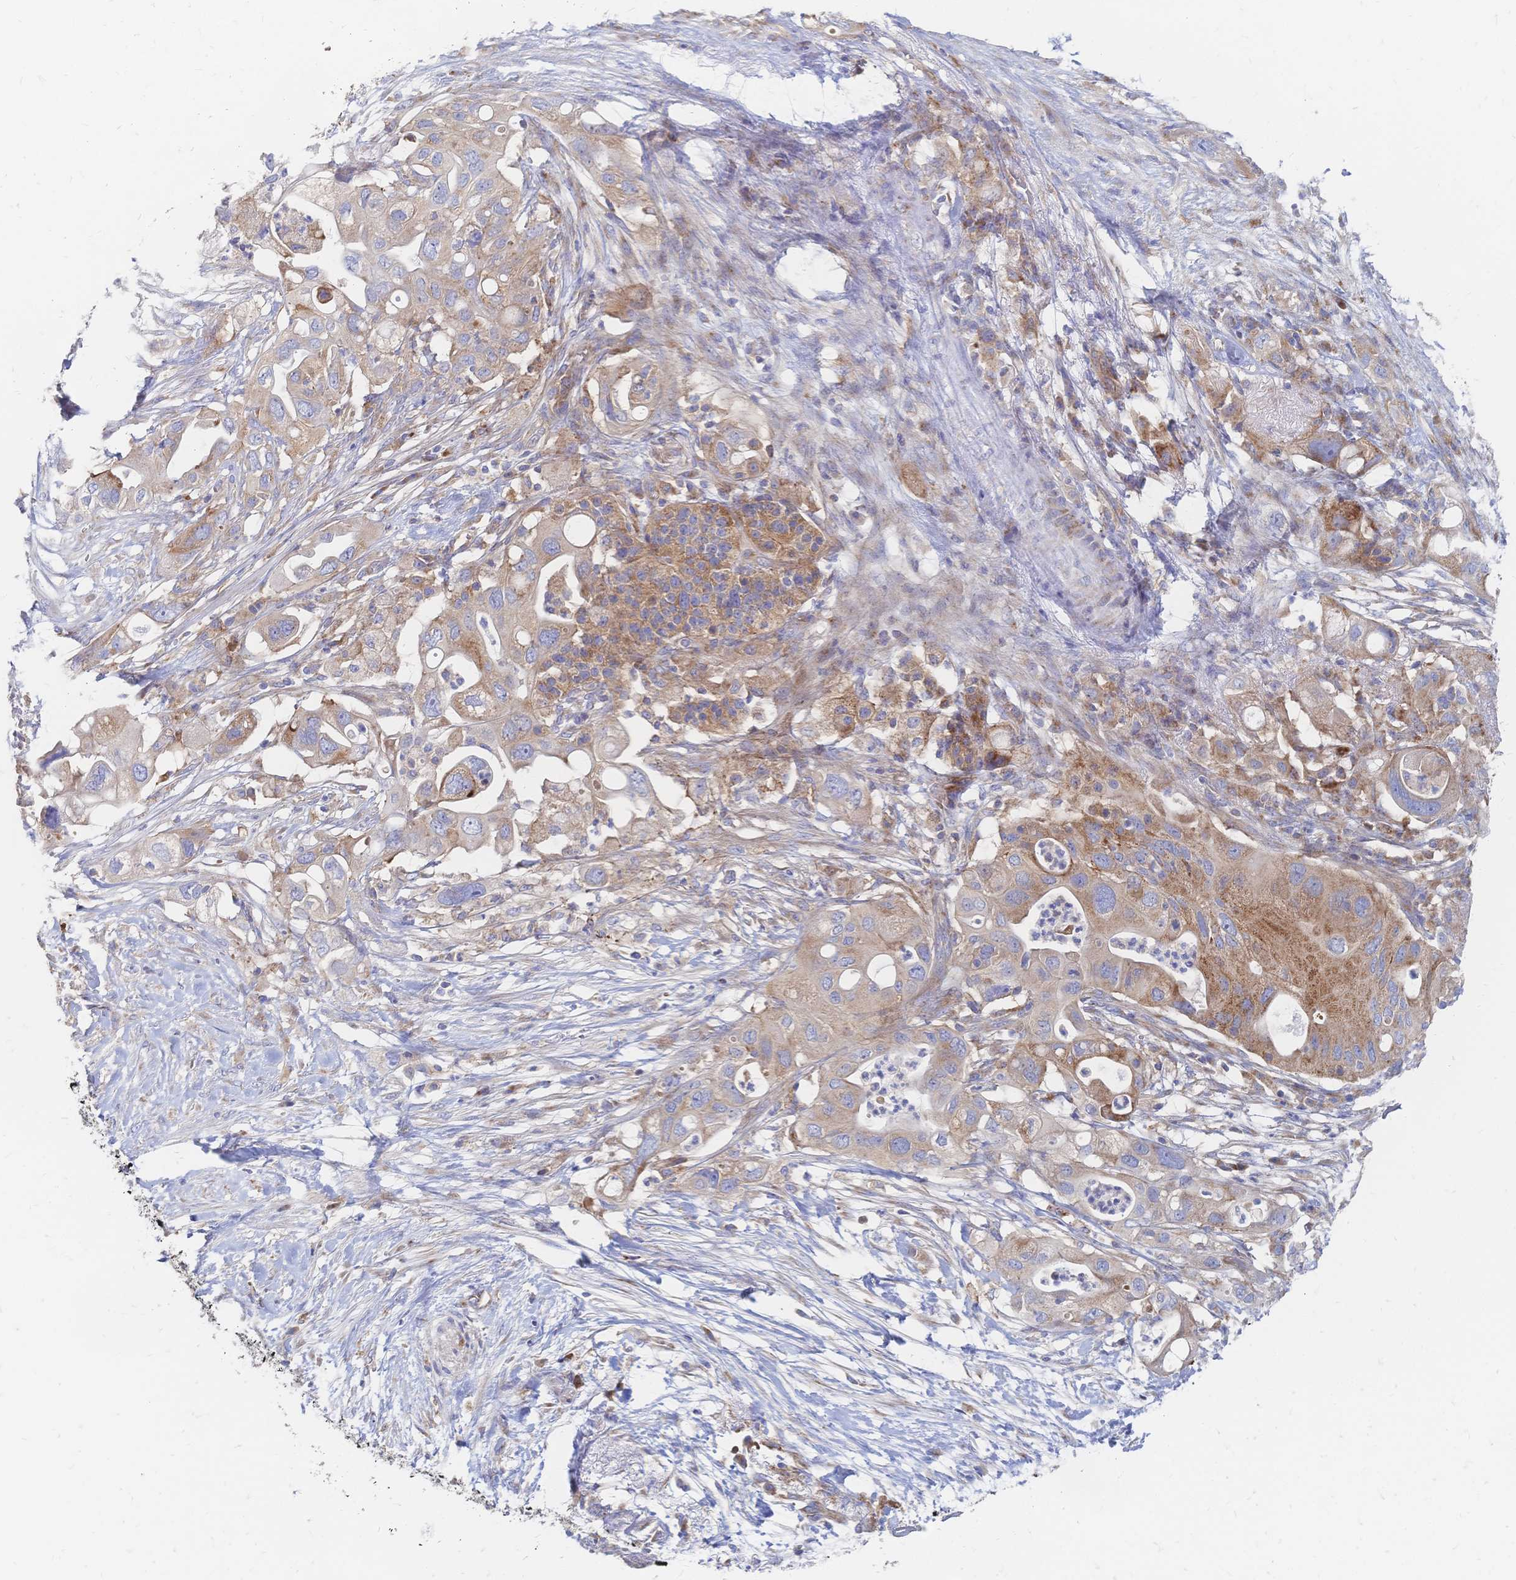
{"staining": {"intensity": "moderate", "quantity": ">75%", "location": "cytoplasmic/membranous"}, "tissue": "pancreatic cancer", "cell_type": "Tumor cells", "image_type": "cancer", "snomed": [{"axis": "morphology", "description": "Adenocarcinoma, NOS"}, {"axis": "topography", "description": "Pancreas"}], "caption": "Pancreatic cancer (adenocarcinoma) stained for a protein (brown) shows moderate cytoplasmic/membranous positive expression in approximately >75% of tumor cells.", "gene": "SORBS1", "patient": {"sex": "female", "age": 72}}